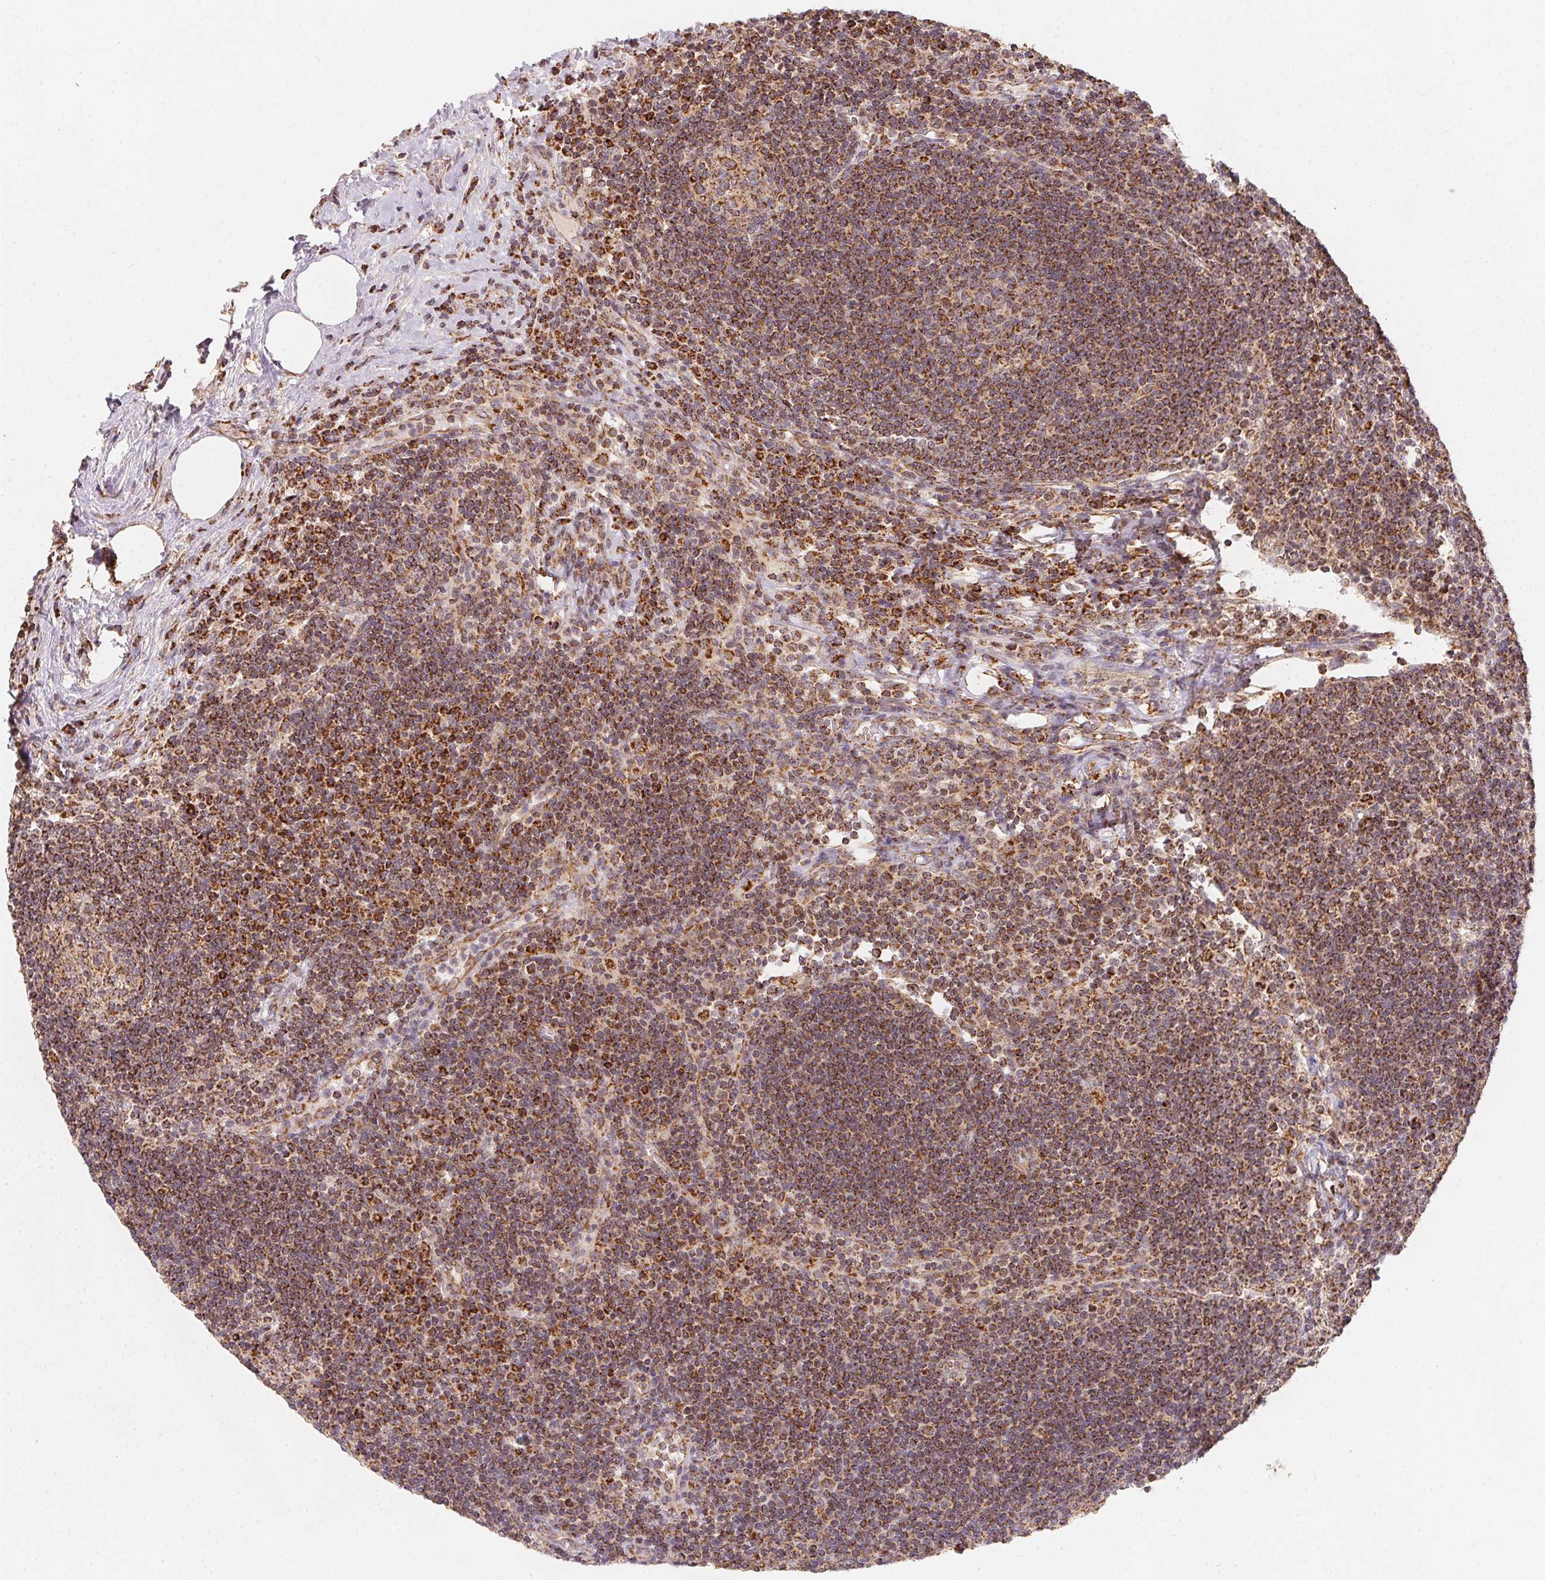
{"staining": {"intensity": "moderate", "quantity": ">75%", "location": "cytoplasmic/membranous"}, "tissue": "lymph node", "cell_type": "Germinal center cells", "image_type": "normal", "snomed": [{"axis": "morphology", "description": "Normal tissue, NOS"}, {"axis": "topography", "description": "Lymph node"}], "caption": "This photomicrograph reveals immunohistochemistry (IHC) staining of benign lymph node, with medium moderate cytoplasmic/membranous positivity in about >75% of germinal center cells.", "gene": "NDUFS6", "patient": {"sex": "male", "age": 67}}